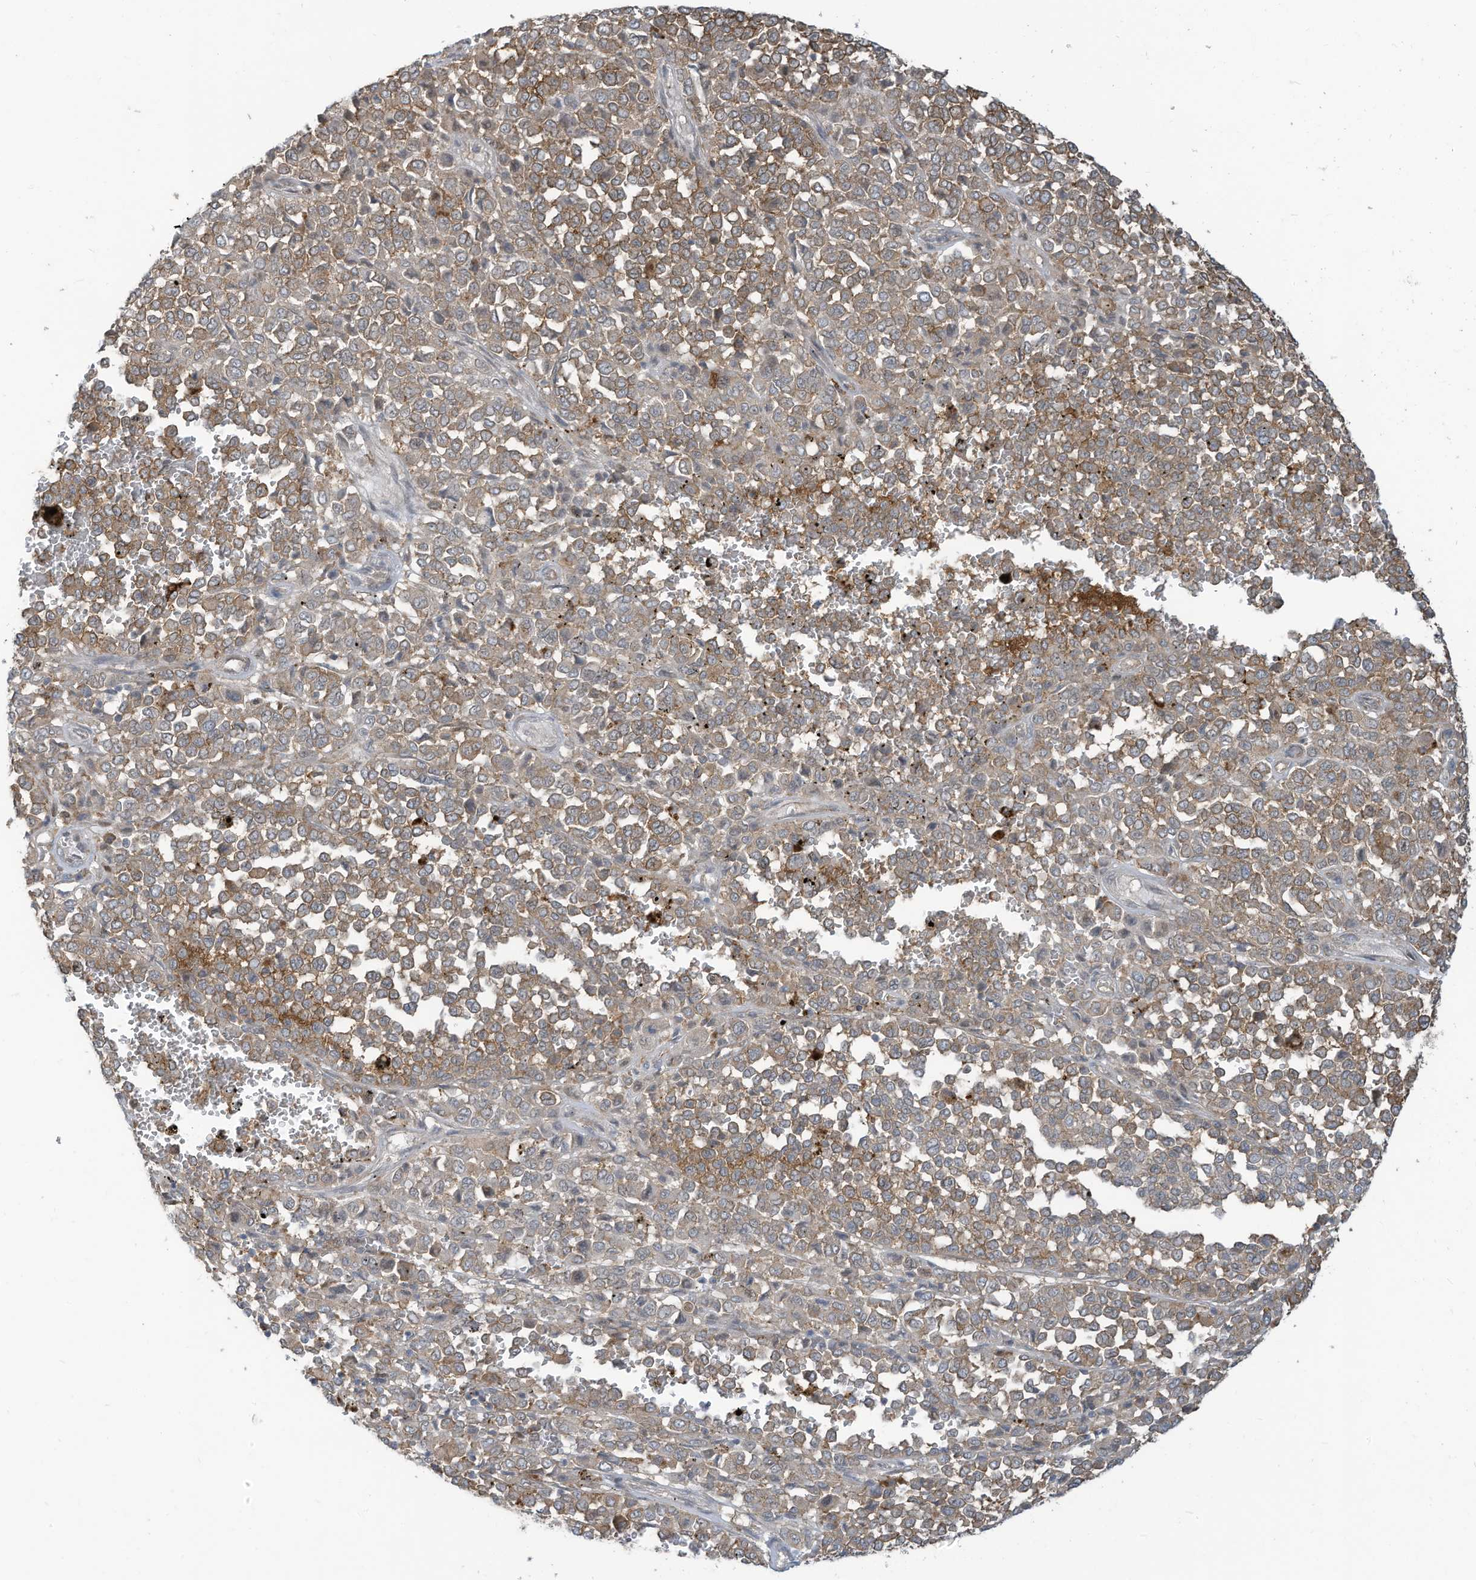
{"staining": {"intensity": "moderate", "quantity": "25%-75%", "location": "cytoplasmic/membranous"}, "tissue": "melanoma", "cell_type": "Tumor cells", "image_type": "cancer", "snomed": [{"axis": "morphology", "description": "Malignant melanoma, Metastatic site"}, {"axis": "topography", "description": "Pancreas"}], "caption": "A medium amount of moderate cytoplasmic/membranous staining is appreciated in about 25%-75% of tumor cells in malignant melanoma (metastatic site) tissue. Using DAB (brown) and hematoxylin (blue) stains, captured at high magnification using brightfield microscopy.", "gene": "DZIP3", "patient": {"sex": "female", "age": 30}}